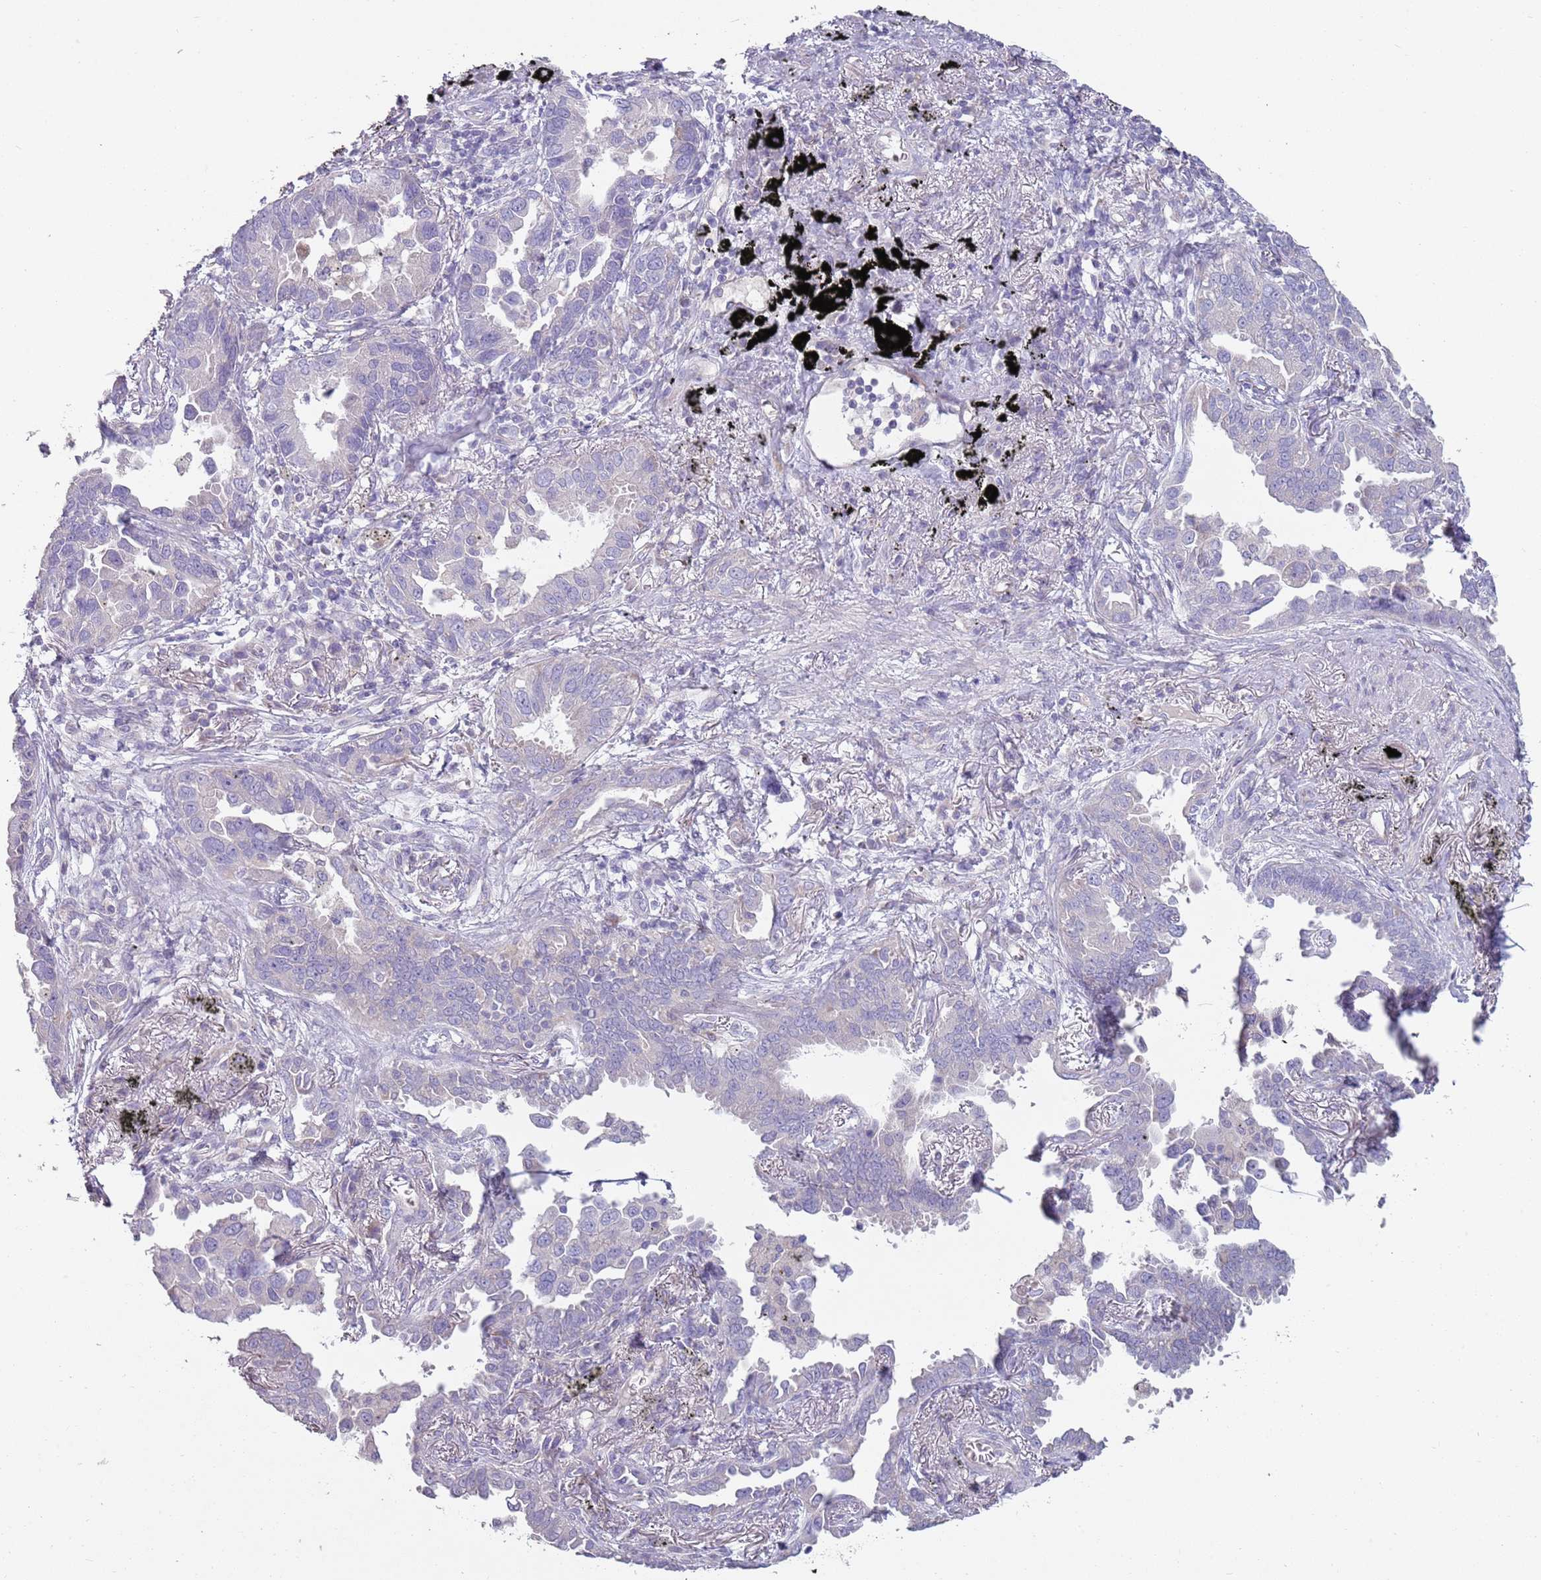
{"staining": {"intensity": "negative", "quantity": "none", "location": "none"}, "tissue": "lung cancer", "cell_type": "Tumor cells", "image_type": "cancer", "snomed": [{"axis": "morphology", "description": "Adenocarcinoma, NOS"}, {"axis": "topography", "description": "Lung"}], "caption": "DAB (3,3'-diaminobenzidine) immunohistochemical staining of adenocarcinoma (lung) exhibits no significant positivity in tumor cells.", "gene": "ZNF583", "patient": {"sex": "male", "age": 67}}